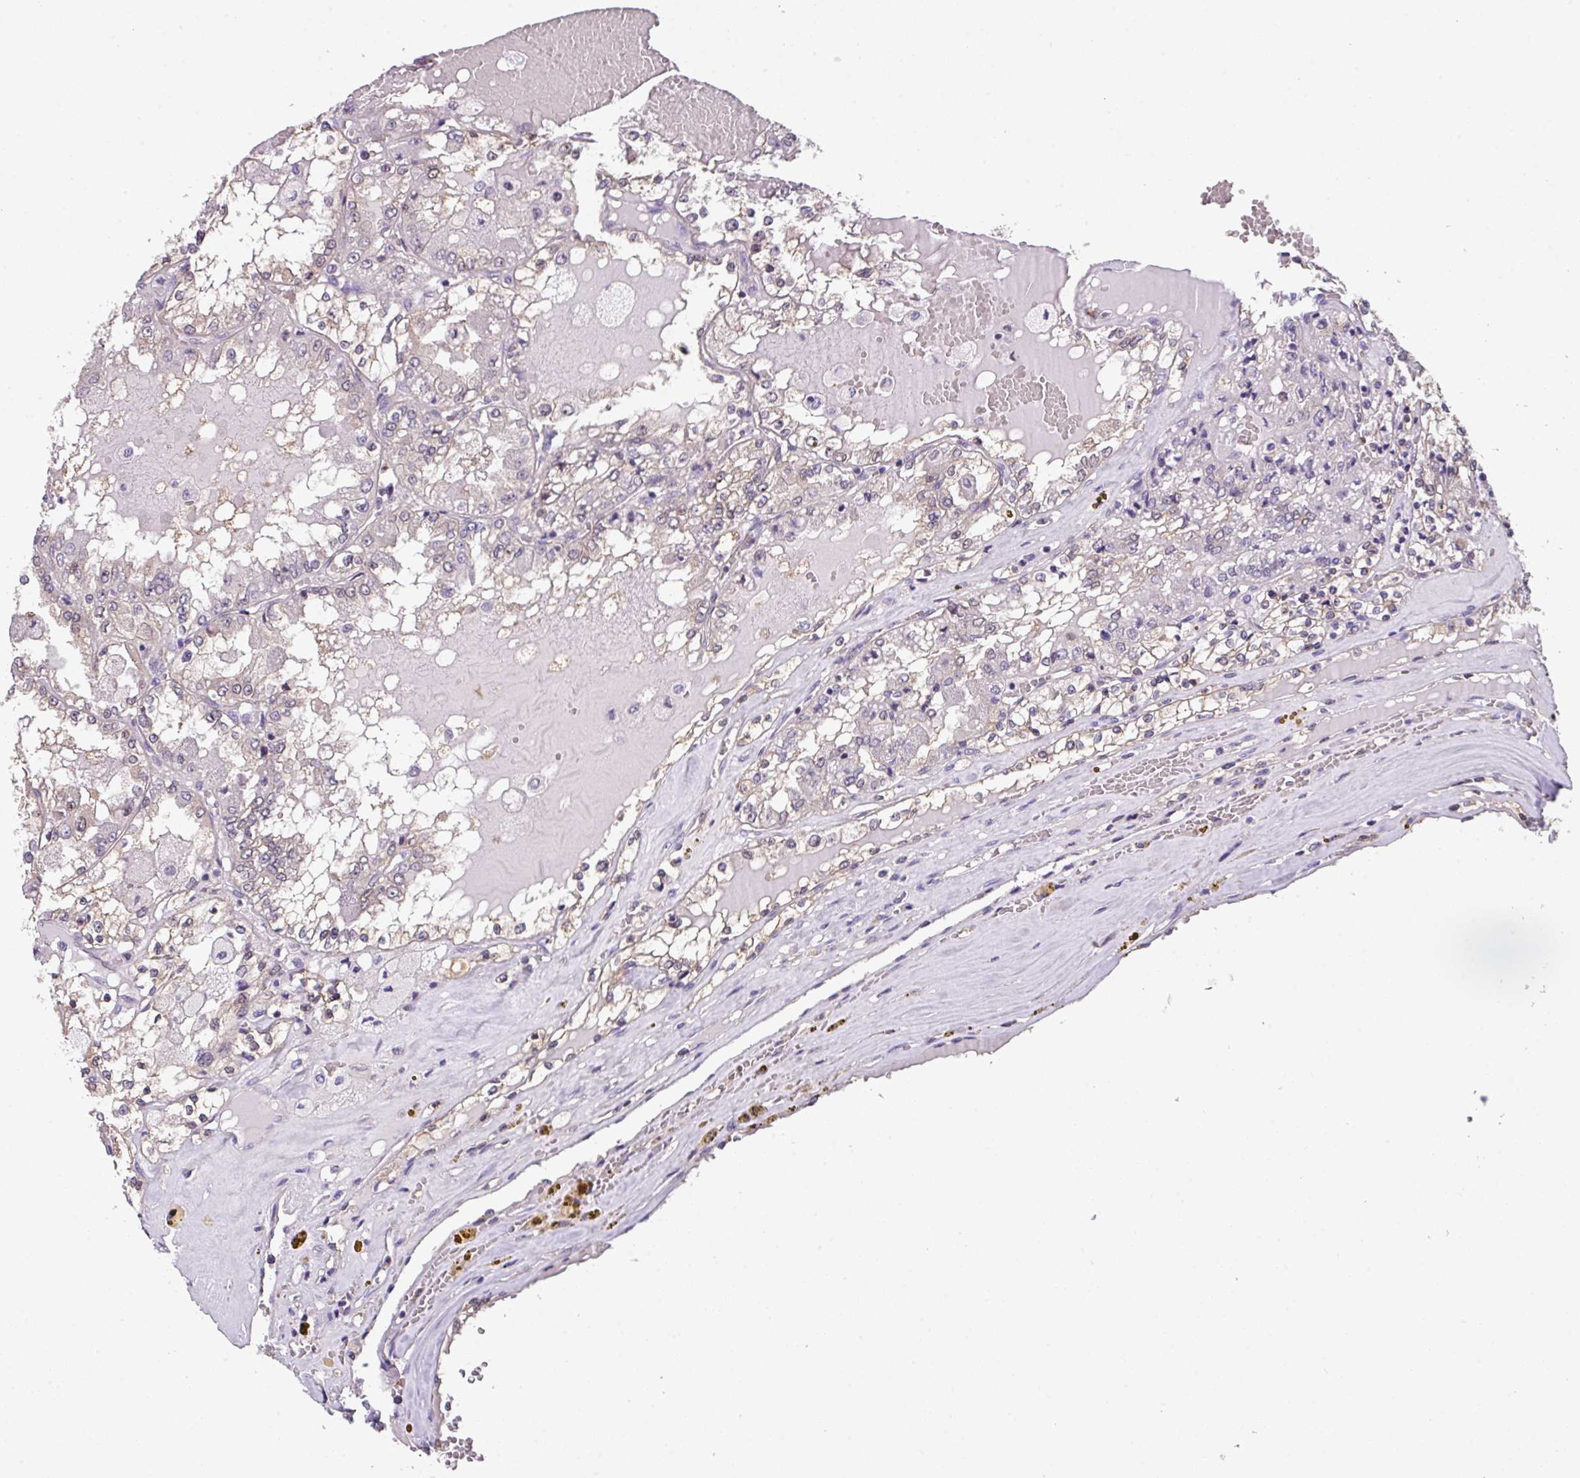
{"staining": {"intensity": "negative", "quantity": "none", "location": "none"}, "tissue": "renal cancer", "cell_type": "Tumor cells", "image_type": "cancer", "snomed": [{"axis": "morphology", "description": "Adenocarcinoma, NOS"}, {"axis": "topography", "description": "Kidney"}], "caption": "DAB (3,3'-diaminobenzidine) immunohistochemical staining of renal cancer (adenocarcinoma) demonstrates no significant positivity in tumor cells.", "gene": "ZFP3", "patient": {"sex": "female", "age": 56}}